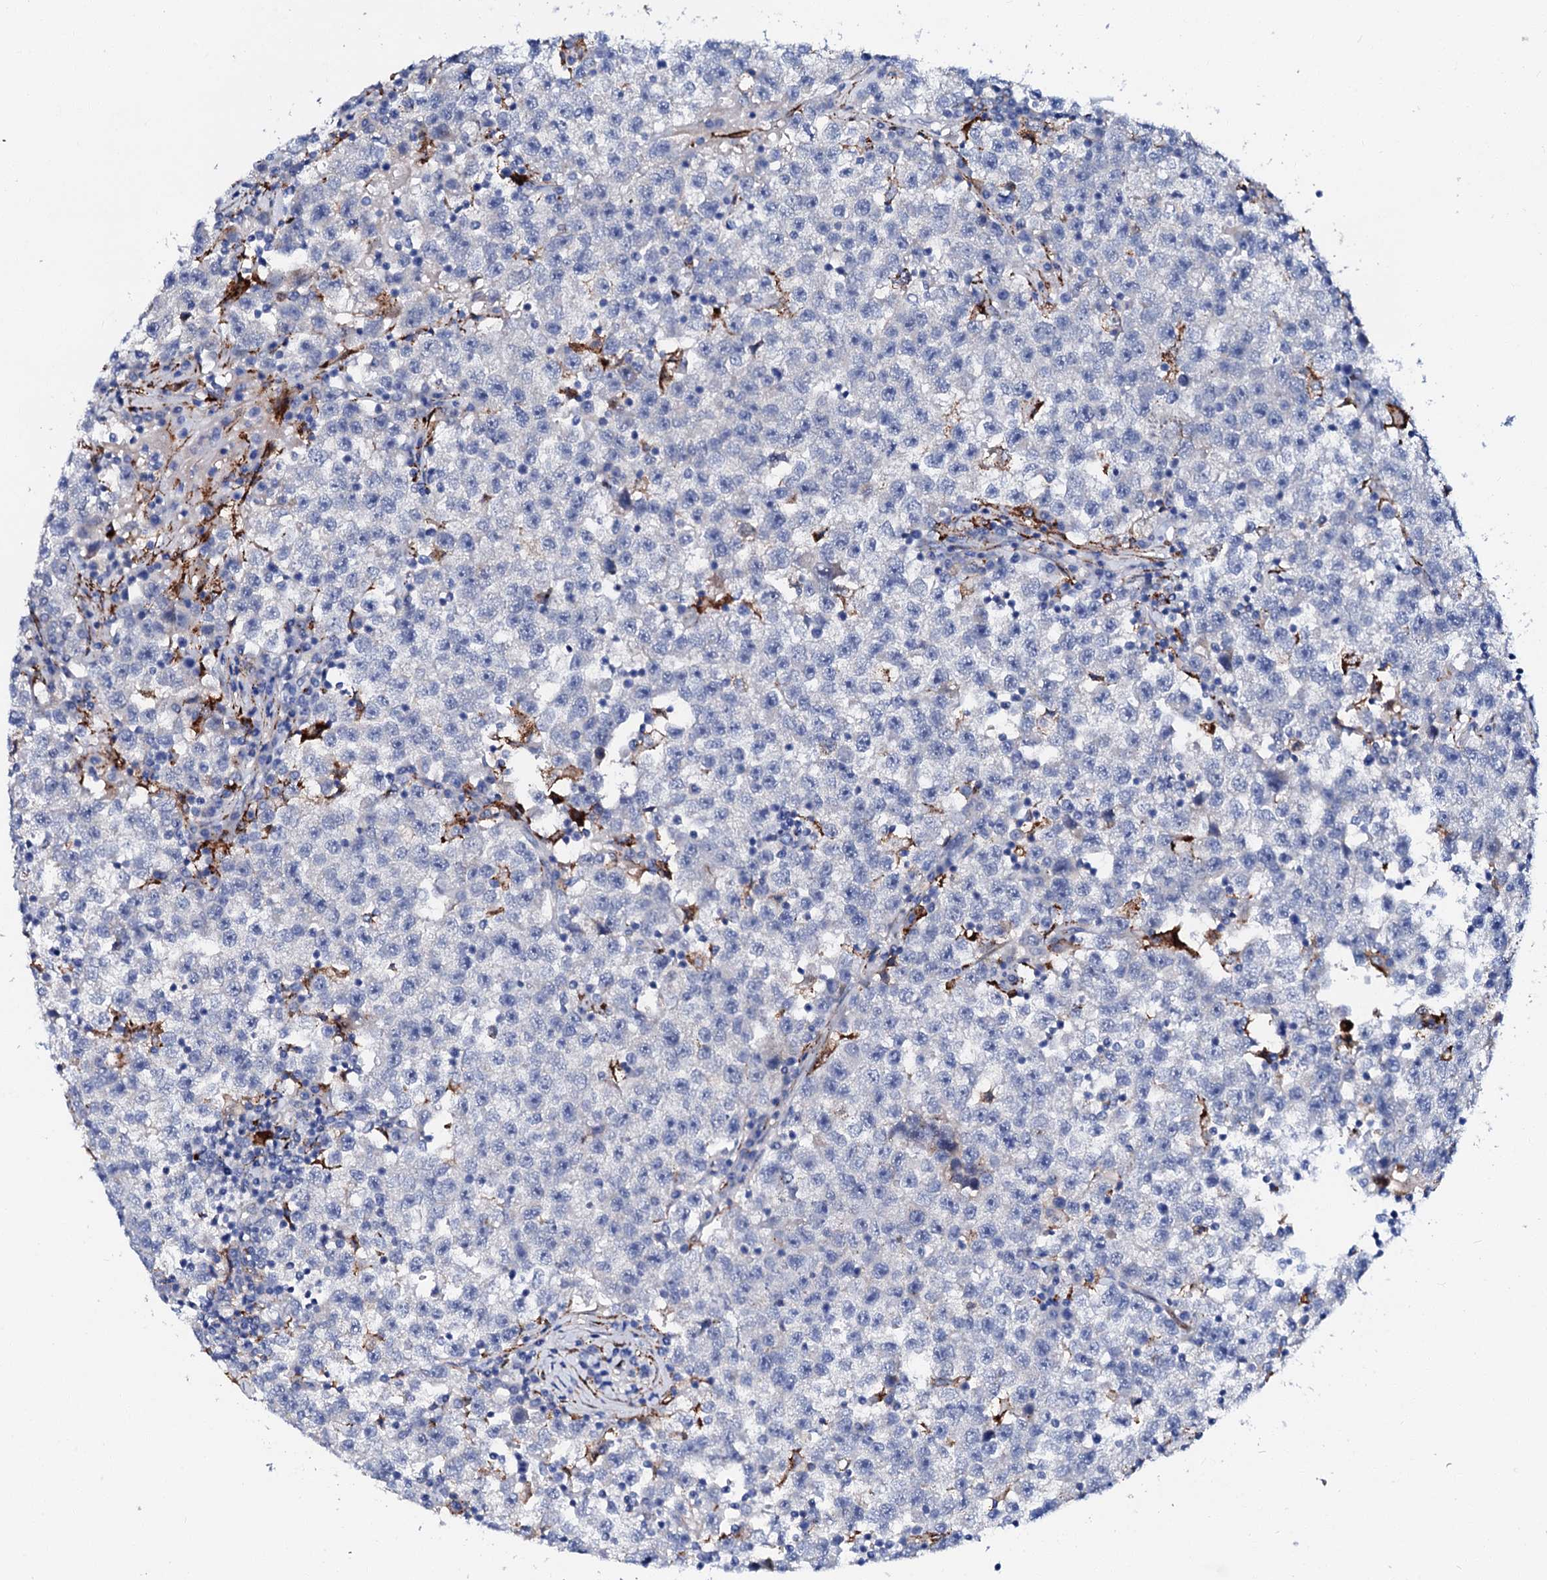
{"staining": {"intensity": "negative", "quantity": "none", "location": "none"}, "tissue": "testis cancer", "cell_type": "Tumor cells", "image_type": "cancer", "snomed": [{"axis": "morphology", "description": "Seminoma, NOS"}, {"axis": "topography", "description": "Testis"}], "caption": "The micrograph displays no significant expression in tumor cells of seminoma (testis).", "gene": "MED13L", "patient": {"sex": "male", "age": 22}}